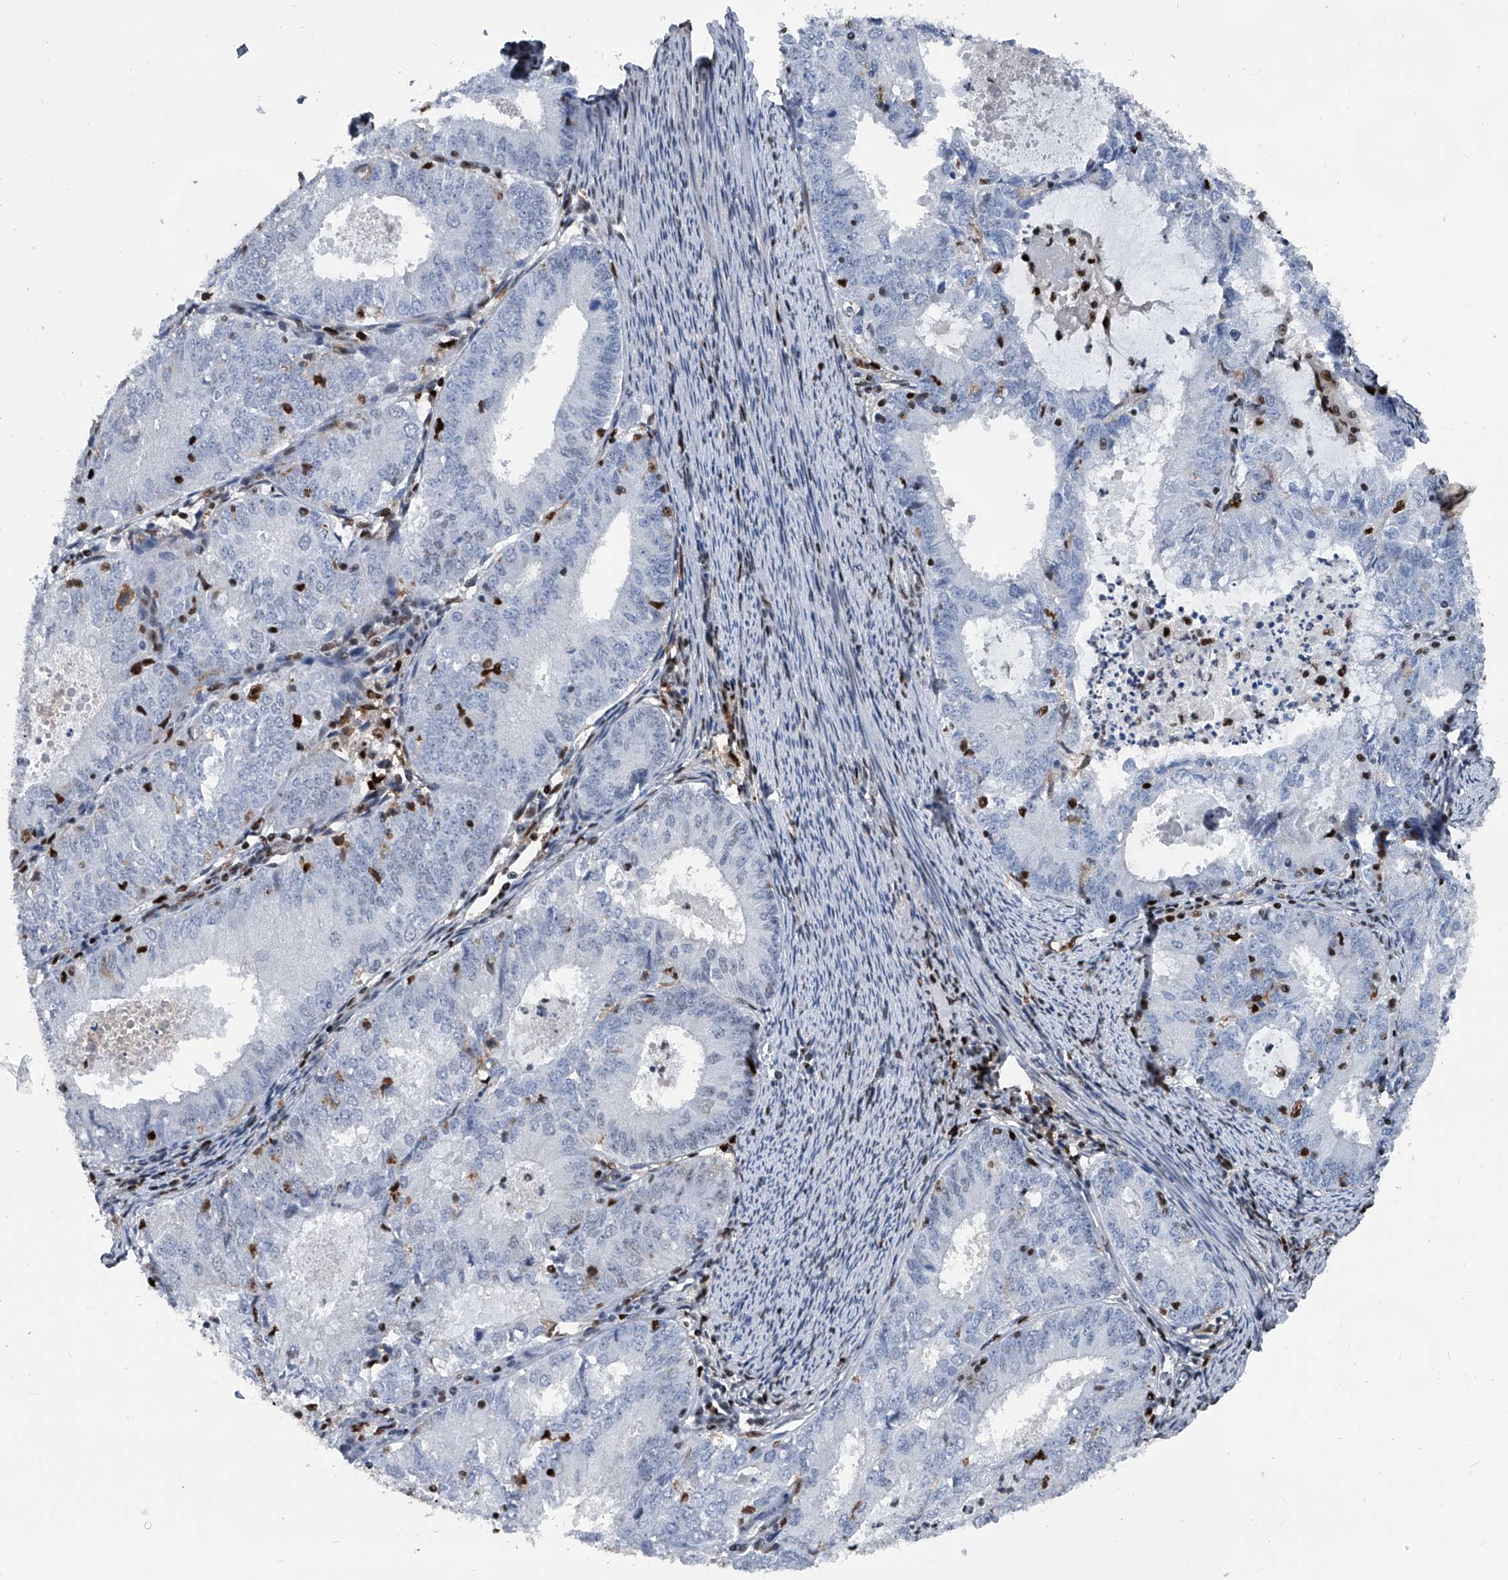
{"staining": {"intensity": "negative", "quantity": "none", "location": "none"}, "tissue": "endometrial cancer", "cell_type": "Tumor cells", "image_type": "cancer", "snomed": [{"axis": "morphology", "description": "Adenocarcinoma, NOS"}, {"axis": "topography", "description": "Endometrium"}], "caption": "A micrograph of human endometrial adenocarcinoma is negative for staining in tumor cells.", "gene": "FKBP5", "patient": {"sex": "female", "age": 57}}